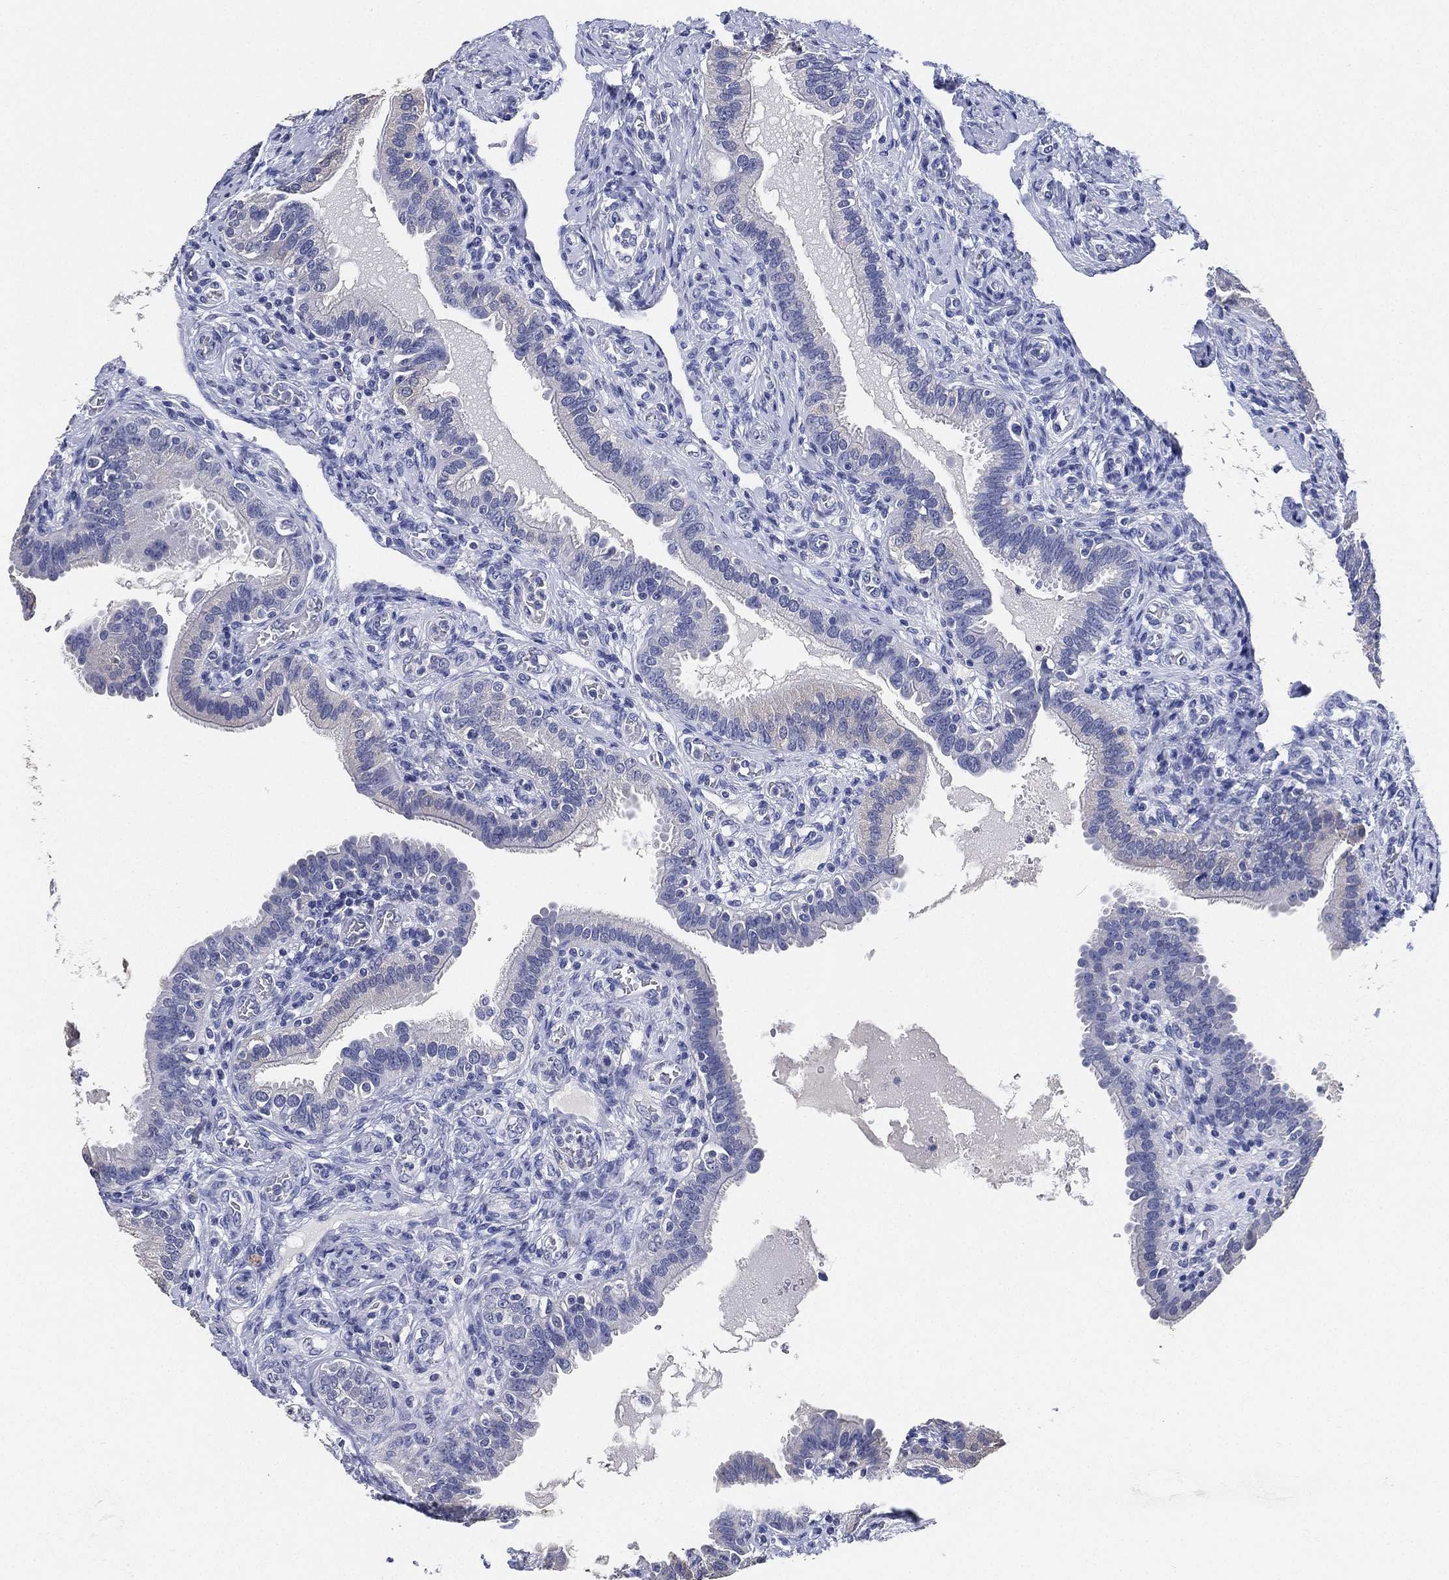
{"staining": {"intensity": "negative", "quantity": "none", "location": "none"}, "tissue": "fallopian tube", "cell_type": "Glandular cells", "image_type": "normal", "snomed": [{"axis": "morphology", "description": "Normal tissue, NOS"}, {"axis": "topography", "description": "Fallopian tube"}, {"axis": "topography", "description": "Ovary"}], "caption": "Glandular cells are negative for protein expression in normal human fallopian tube. Nuclei are stained in blue.", "gene": "IYD", "patient": {"sex": "female", "age": 41}}